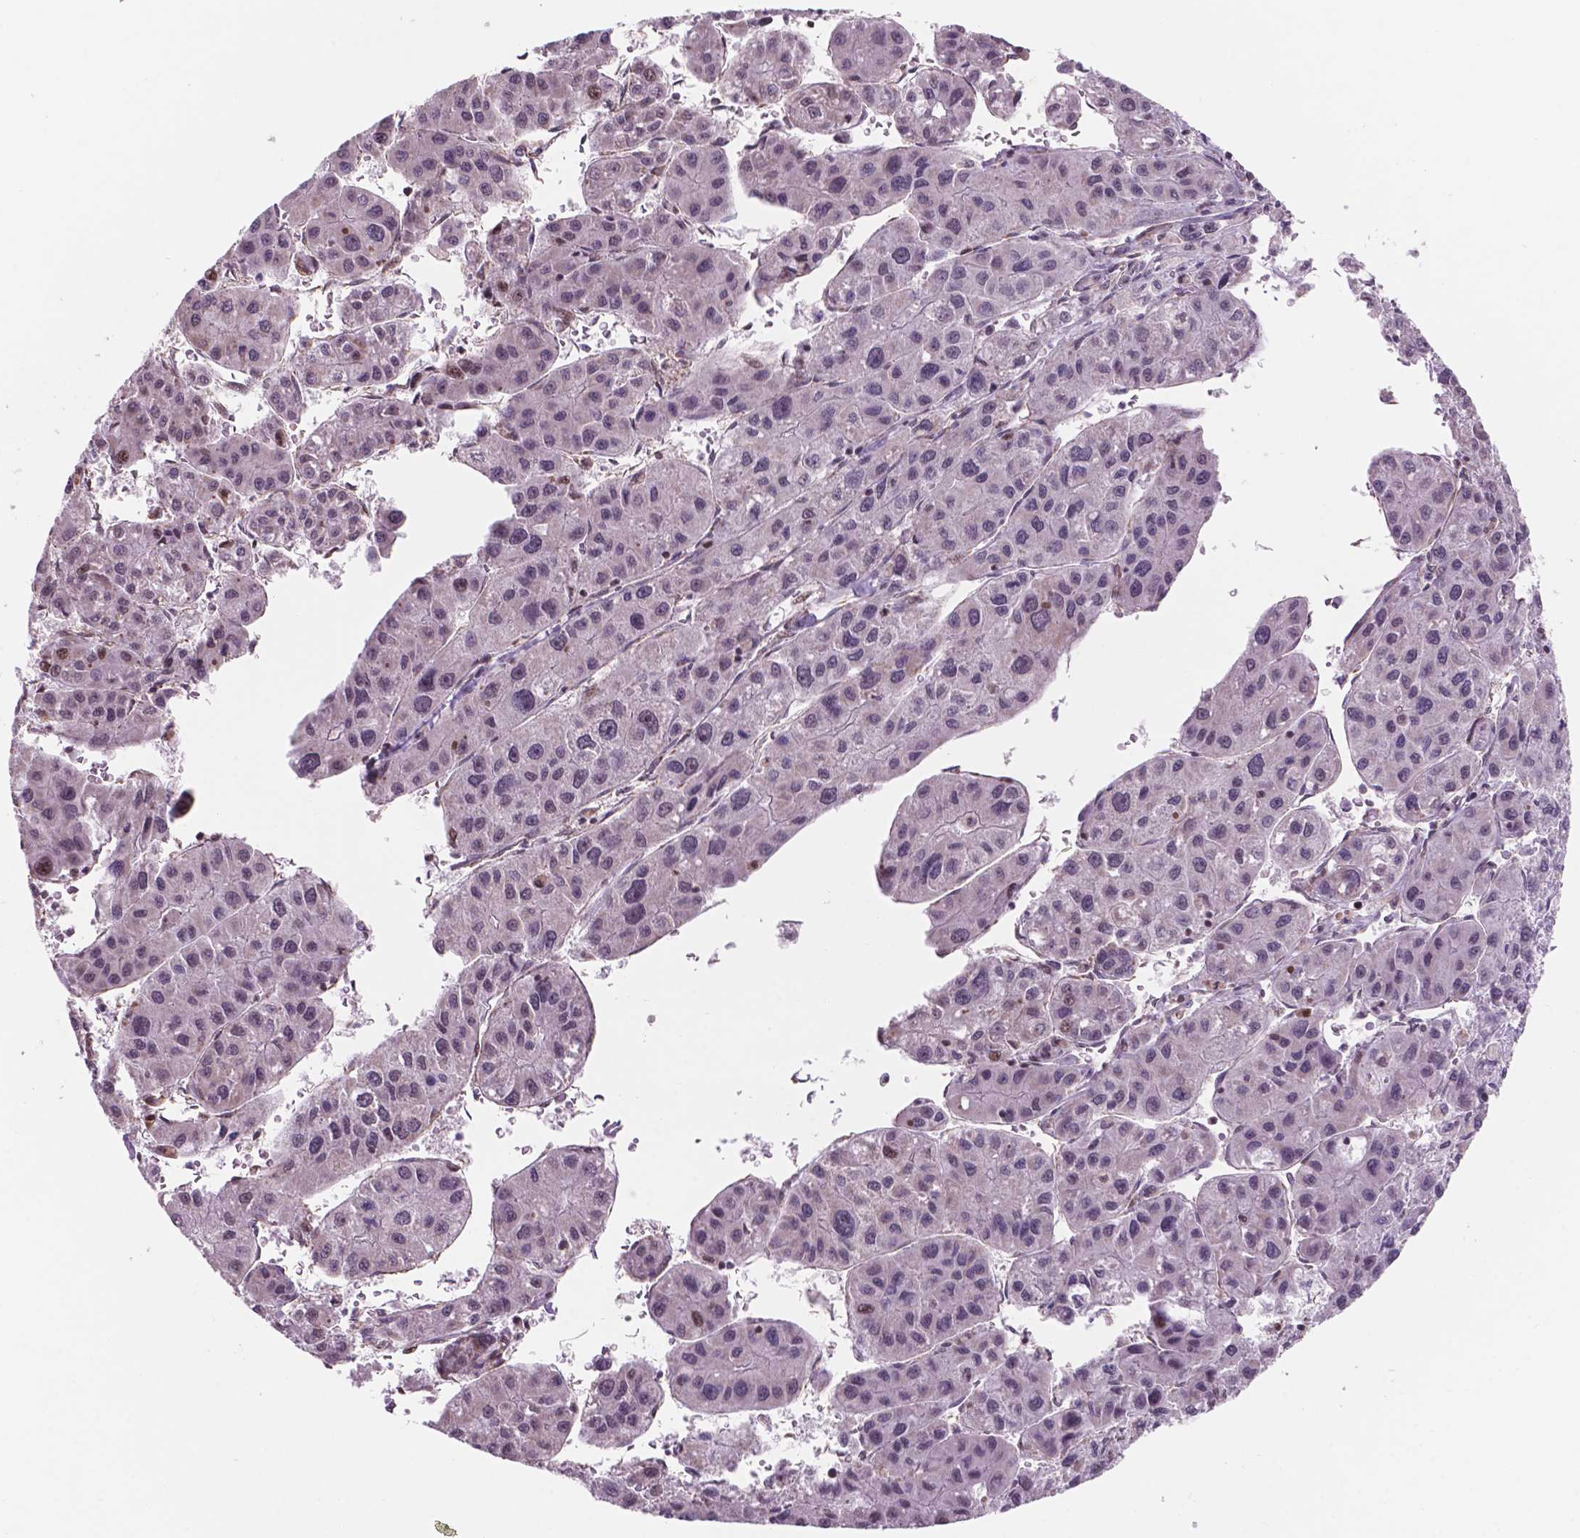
{"staining": {"intensity": "negative", "quantity": "none", "location": "none"}, "tissue": "liver cancer", "cell_type": "Tumor cells", "image_type": "cancer", "snomed": [{"axis": "morphology", "description": "Carcinoma, Hepatocellular, NOS"}, {"axis": "topography", "description": "Liver"}], "caption": "DAB immunohistochemical staining of human liver hepatocellular carcinoma reveals no significant positivity in tumor cells.", "gene": "NDUFA10", "patient": {"sex": "male", "age": 73}}